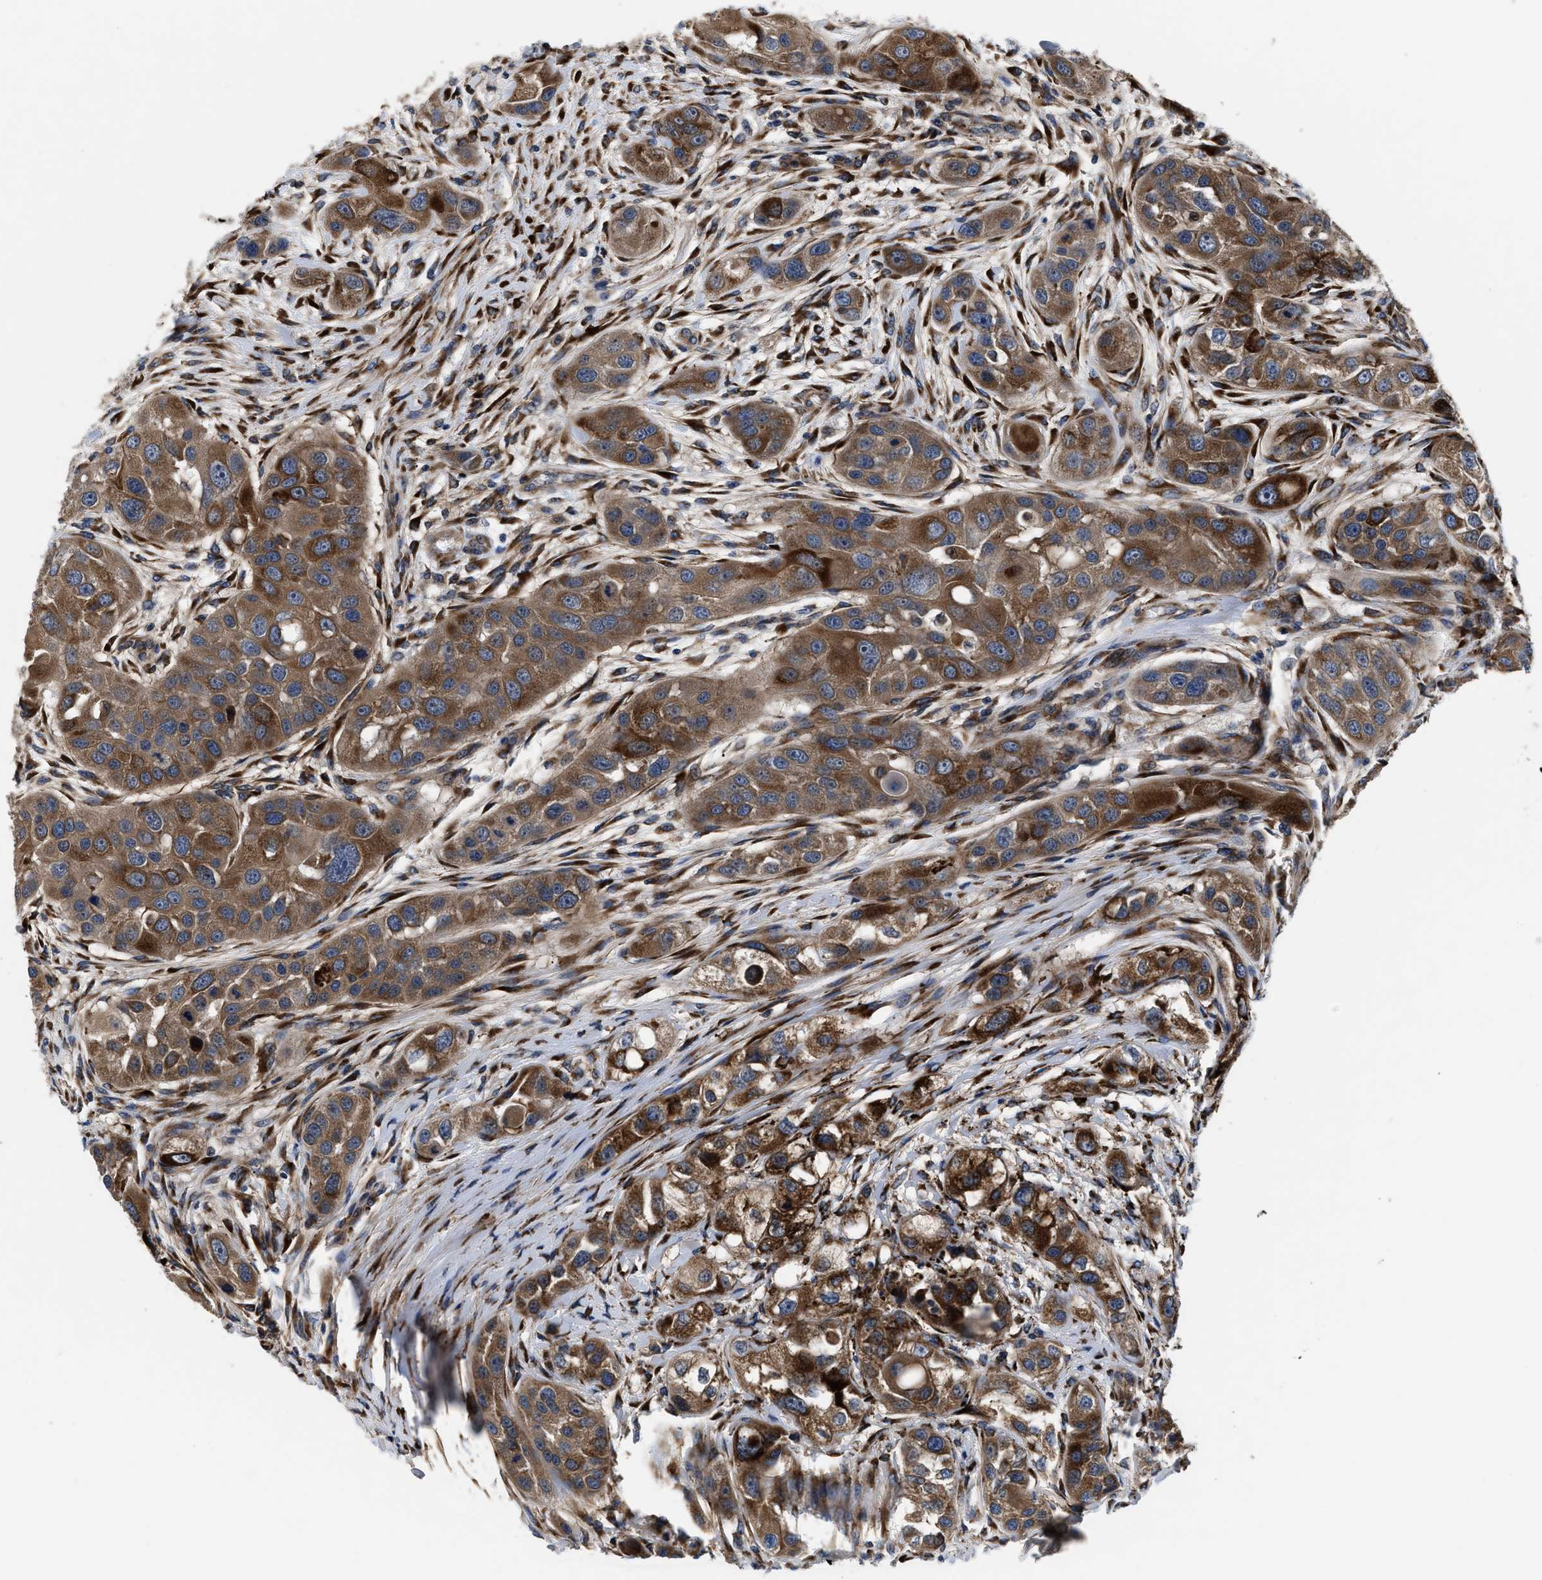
{"staining": {"intensity": "moderate", "quantity": ">75%", "location": "cytoplasmic/membranous"}, "tissue": "head and neck cancer", "cell_type": "Tumor cells", "image_type": "cancer", "snomed": [{"axis": "morphology", "description": "Normal tissue, NOS"}, {"axis": "morphology", "description": "Squamous cell carcinoma, NOS"}, {"axis": "topography", "description": "Skeletal muscle"}, {"axis": "topography", "description": "Head-Neck"}], "caption": "Head and neck cancer stained with a protein marker displays moderate staining in tumor cells.", "gene": "SLC12A2", "patient": {"sex": "male", "age": 51}}